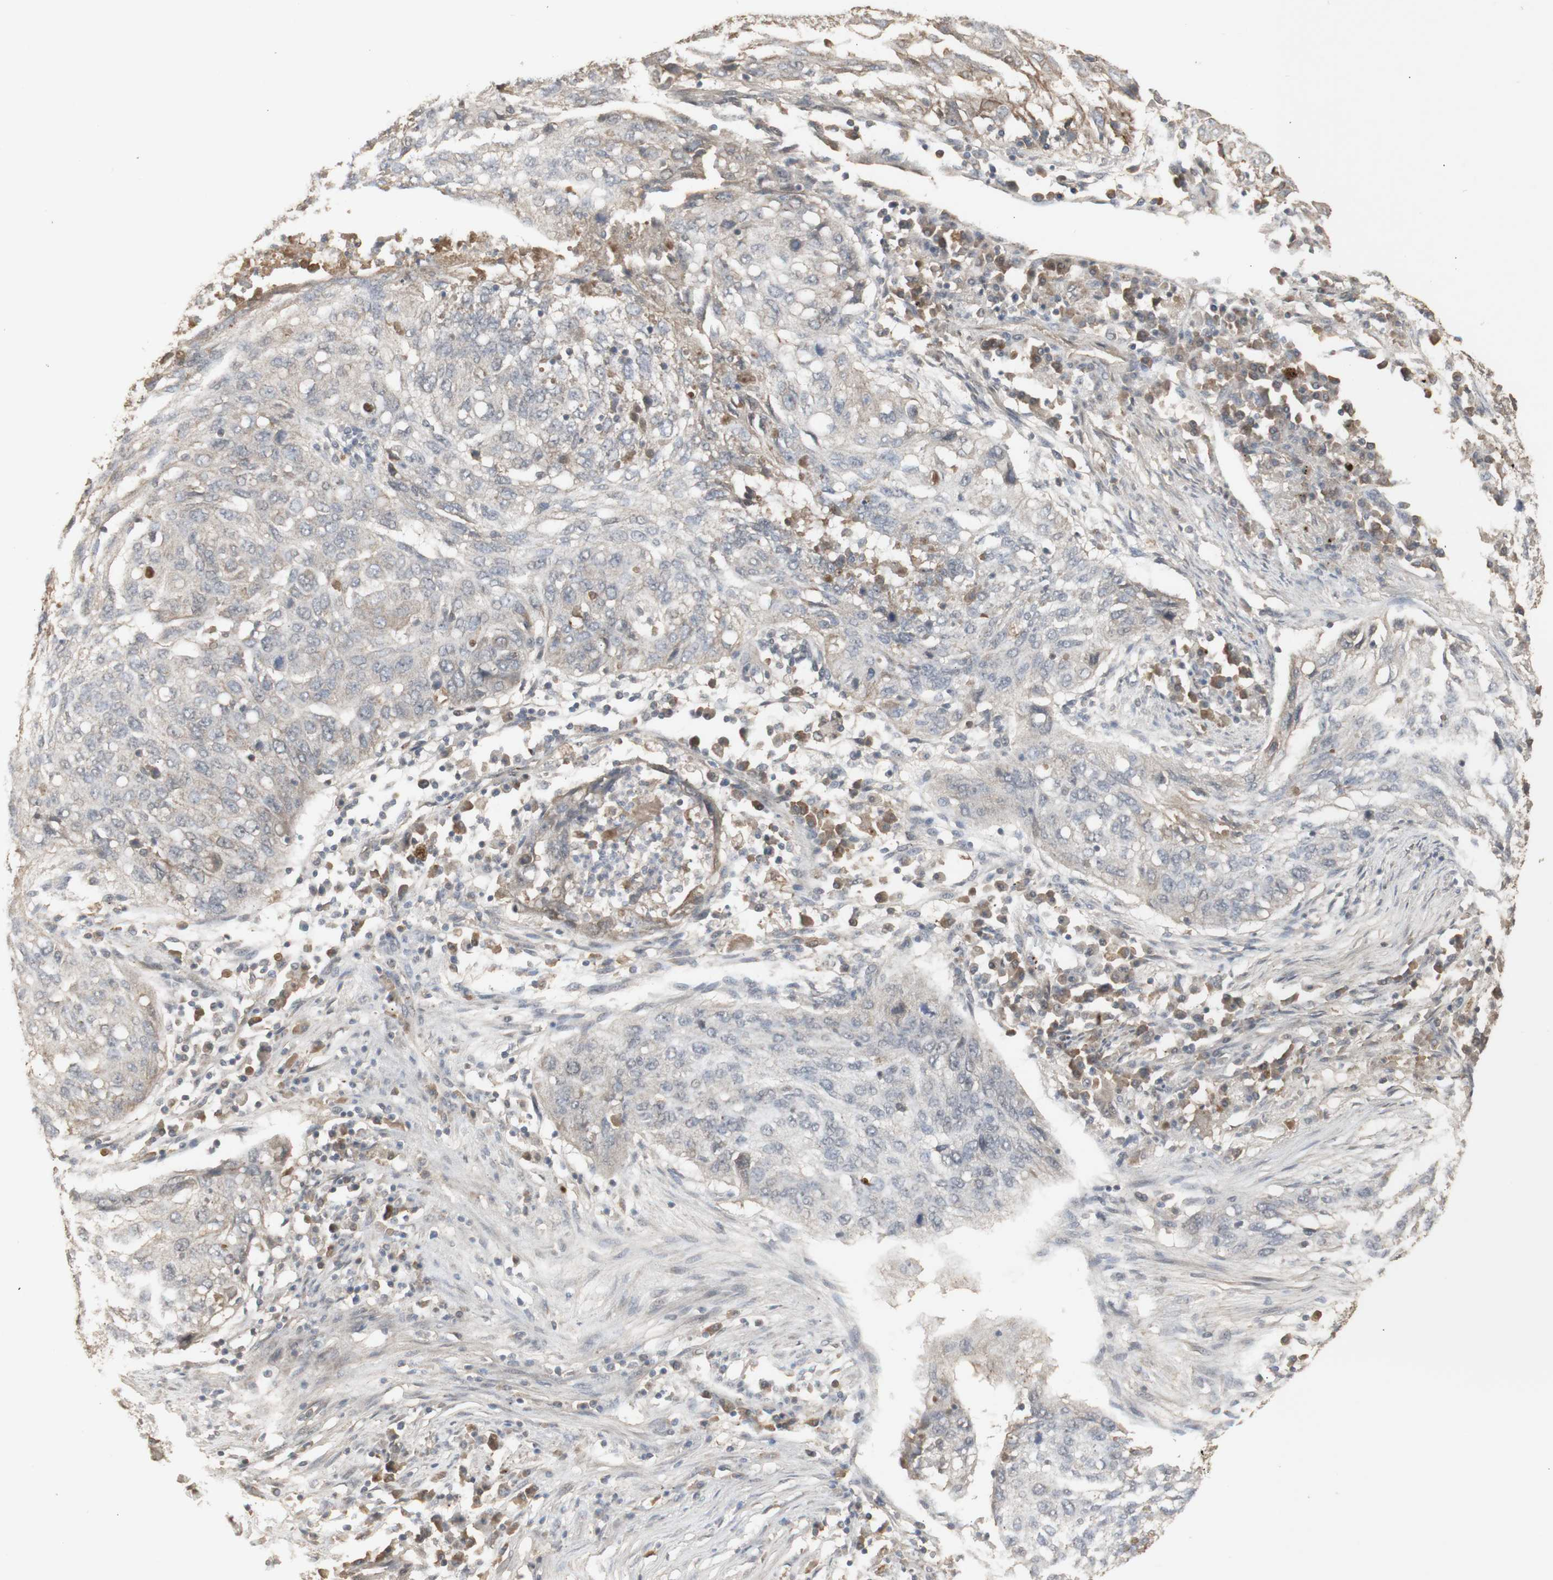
{"staining": {"intensity": "weak", "quantity": ">75%", "location": "cytoplasmic/membranous"}, "tissue": "lung cancer", "cell_type": "Tumor cells", "image_type": "cancer", "snomed": [{"axis": "morphology", "description": "Squamous cell carcinoma, NOS"}, {"axis": "topography", "description": "Lung"}], "caption": "Lung cancer stained with a protein marker demonstrates weak staining in tumor cells.", "gene": "ALOX12", "patient": {"sex": "female", "age": 63}}